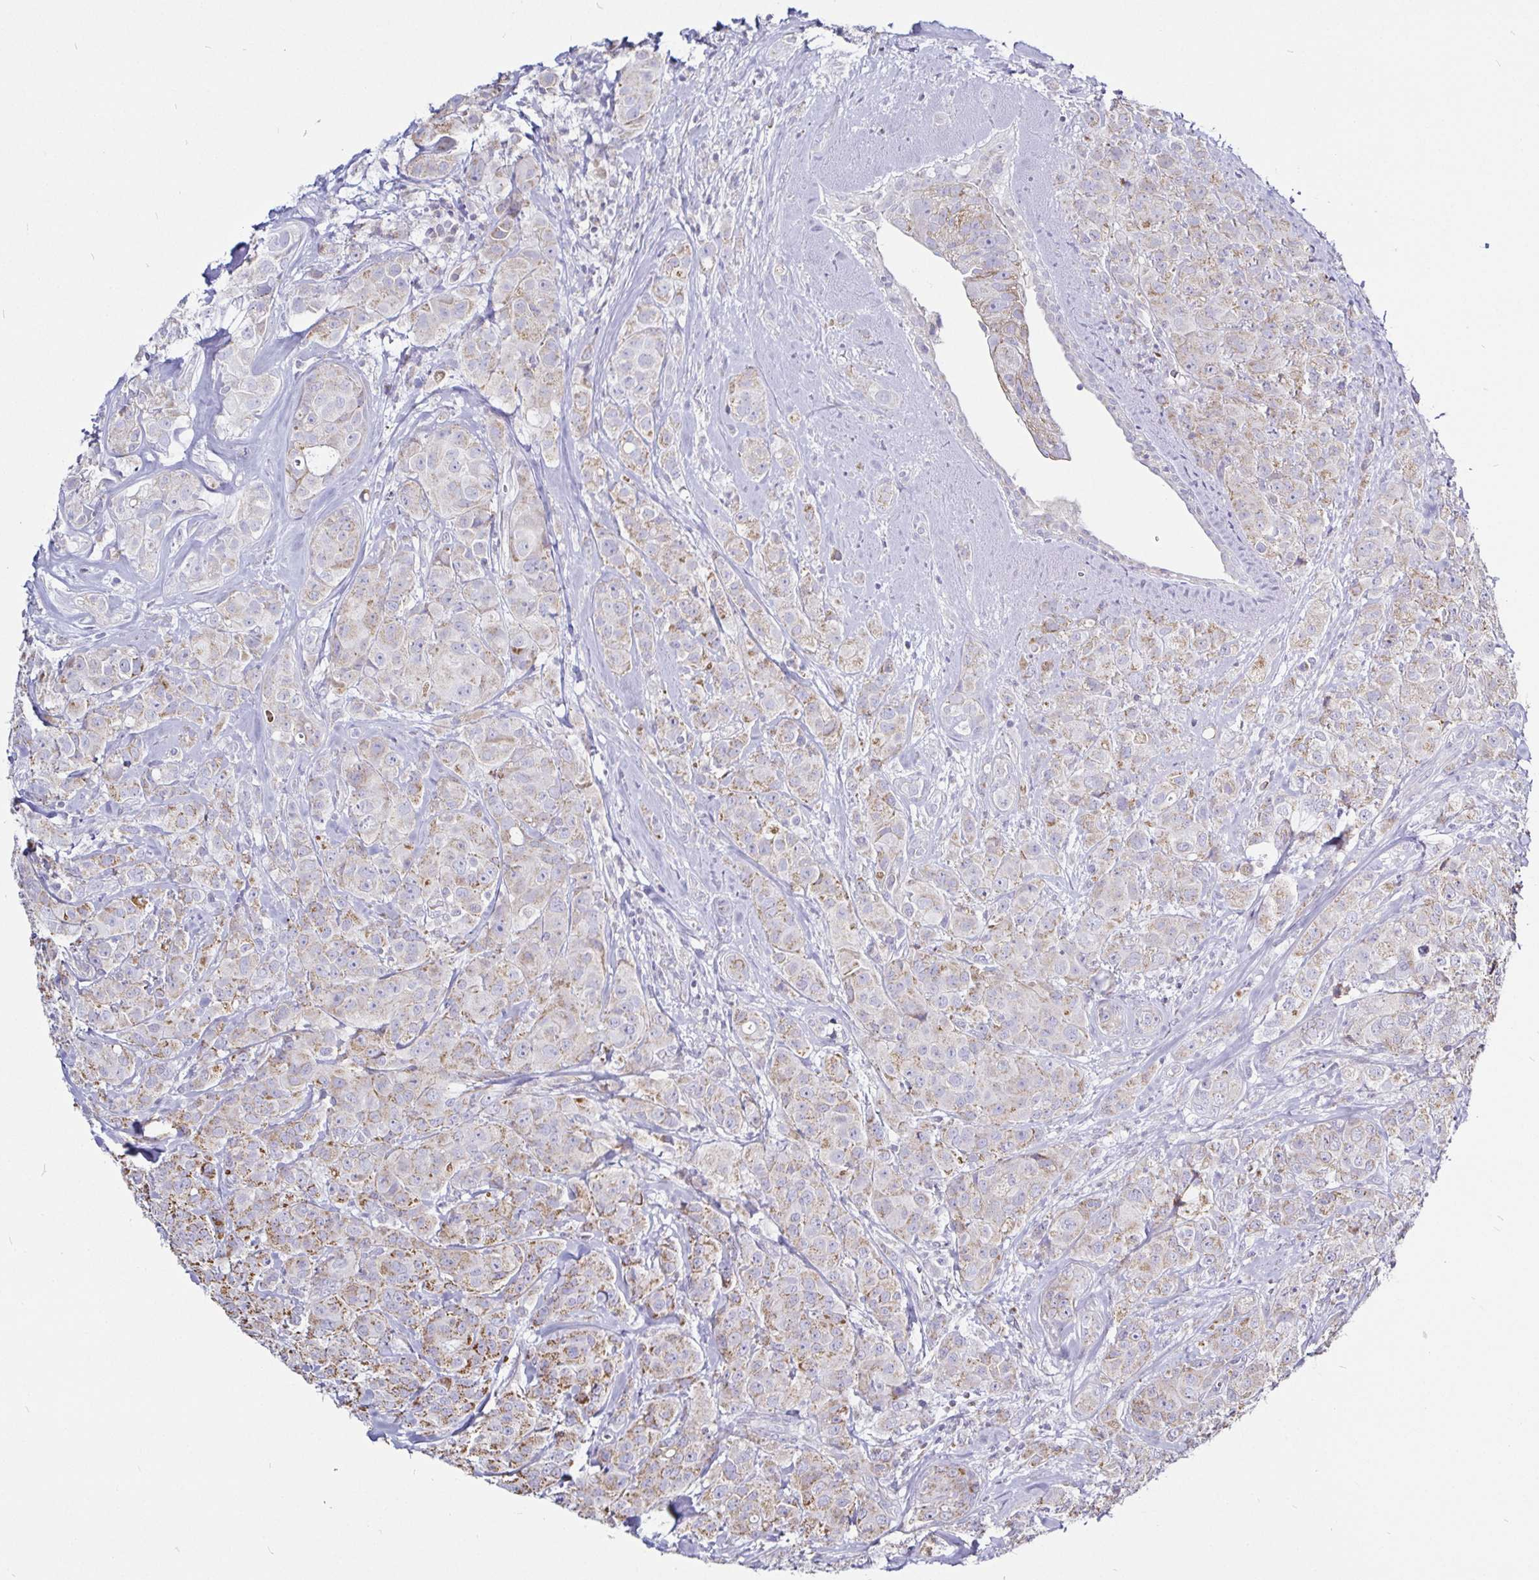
{"staining": {"intensity": "weak", "quantity": "25%-75%", "location": "cytoplasmic/membranous"}, "tissue": "breast cancer", "cell_type": "Tumor cells", "image_type": "cancer", "snomed": [{"axis": "morphology", "description": "Normal tissue, NOS"}, {"axis": "morphology", "description": "Duct carcinoma"}, {"axis": "topography", "description": "Breast"}], "caption": "Breast cancer (intraductal carcinoma) stained with immunohistochemistry shows weak cytoplasmic/membranous staining in approximately 25%-75% of tumor cells.", "gene": "PGAM2", "patient": {"sex": "female", "age": 43}}